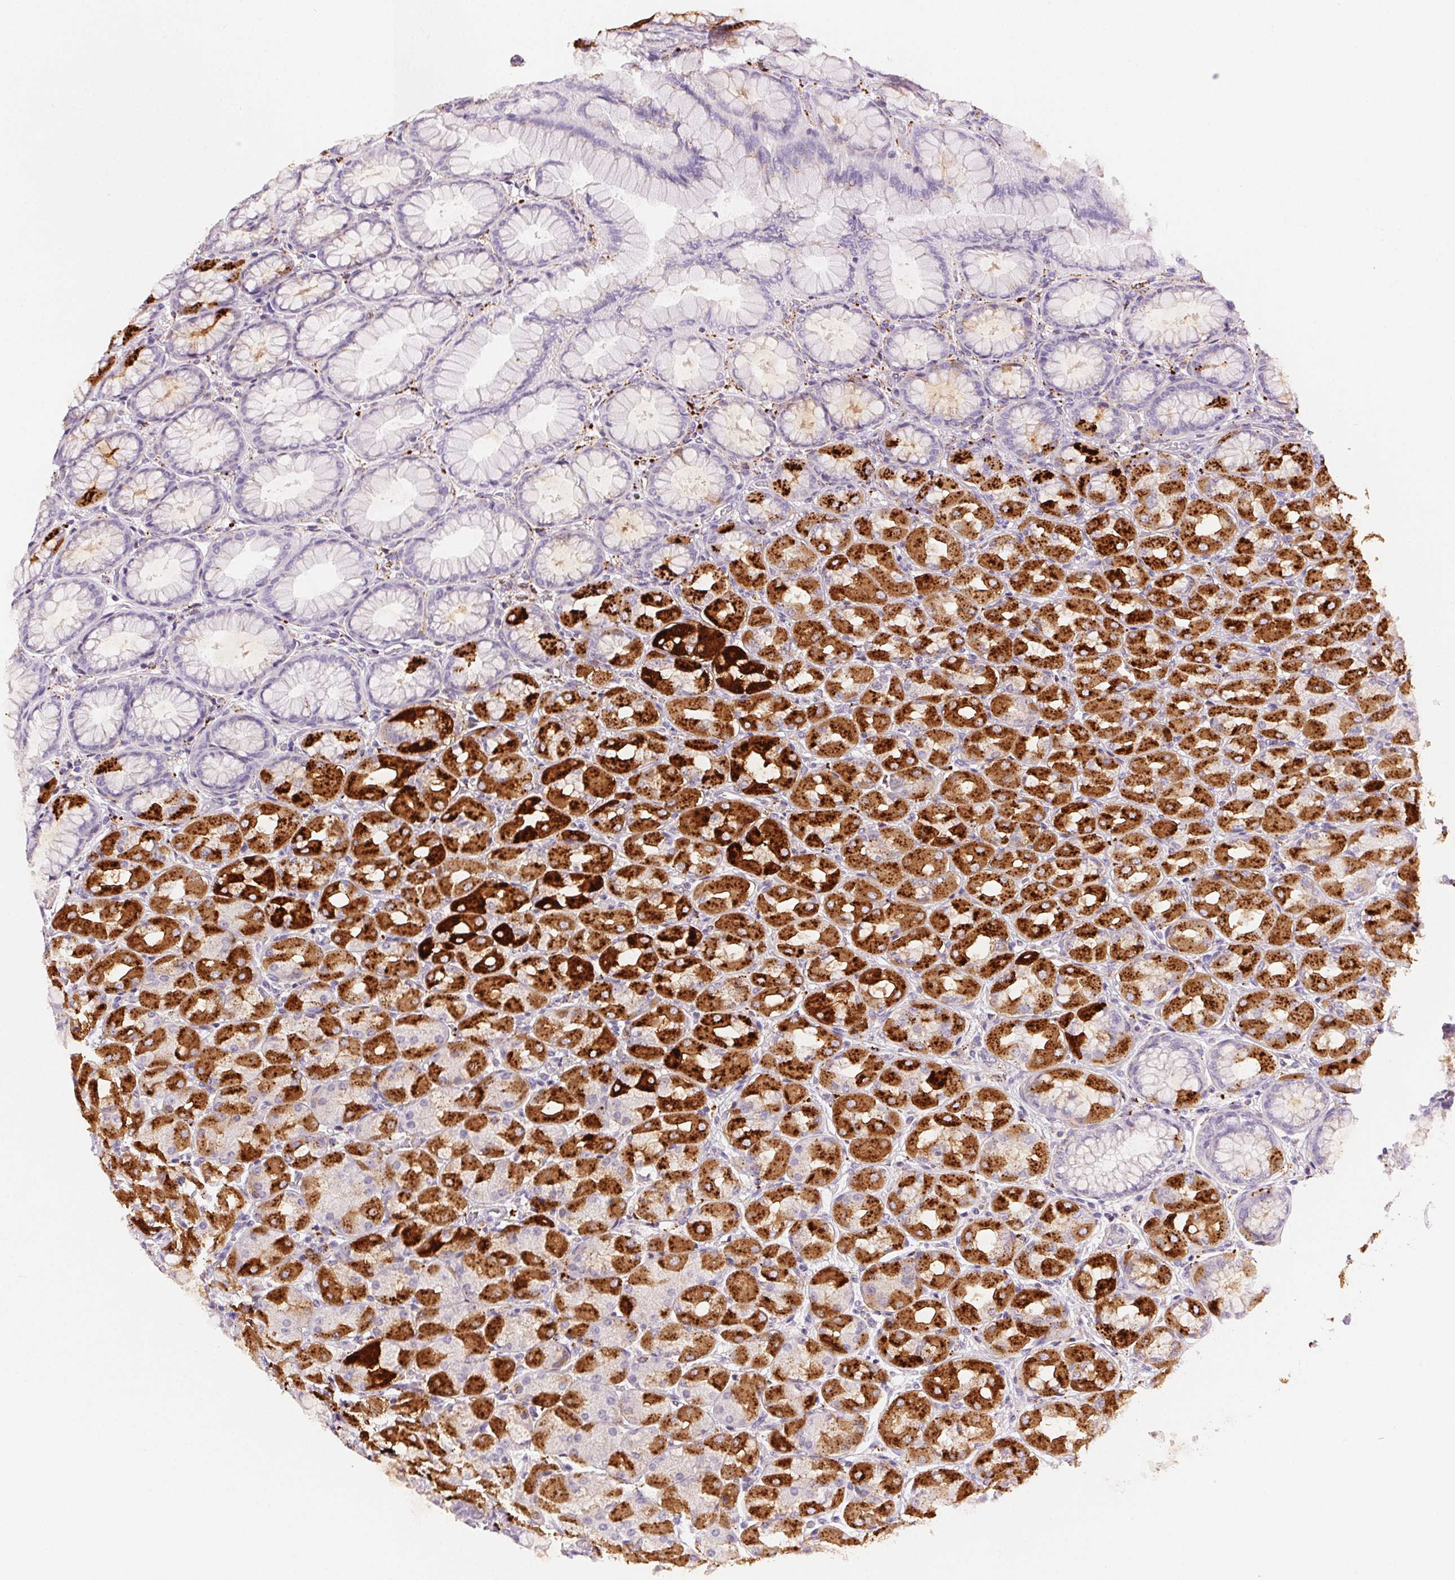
{"staining": {"intensity": "strong", "quantity": "25%-75%", "location": "cytoplasmic/membranous"}, "tissue": "stomach", "cell_type": "Glandular cells", "image_type": "normal", "snomed": [{"axis": "morphology", "description": "Normal tissue, NOS"}, {"axis": "topography", "description": "Stomach, upper"}], "caption": "This micrograph demonstrates IHC staining of unremarkable human stomach, with high strong cytoplasmic/membranous positivity in about 25%-75% of glandular cells.", "gene": "SCPEP1", "patient": {"sex": "female", "age": 56}}